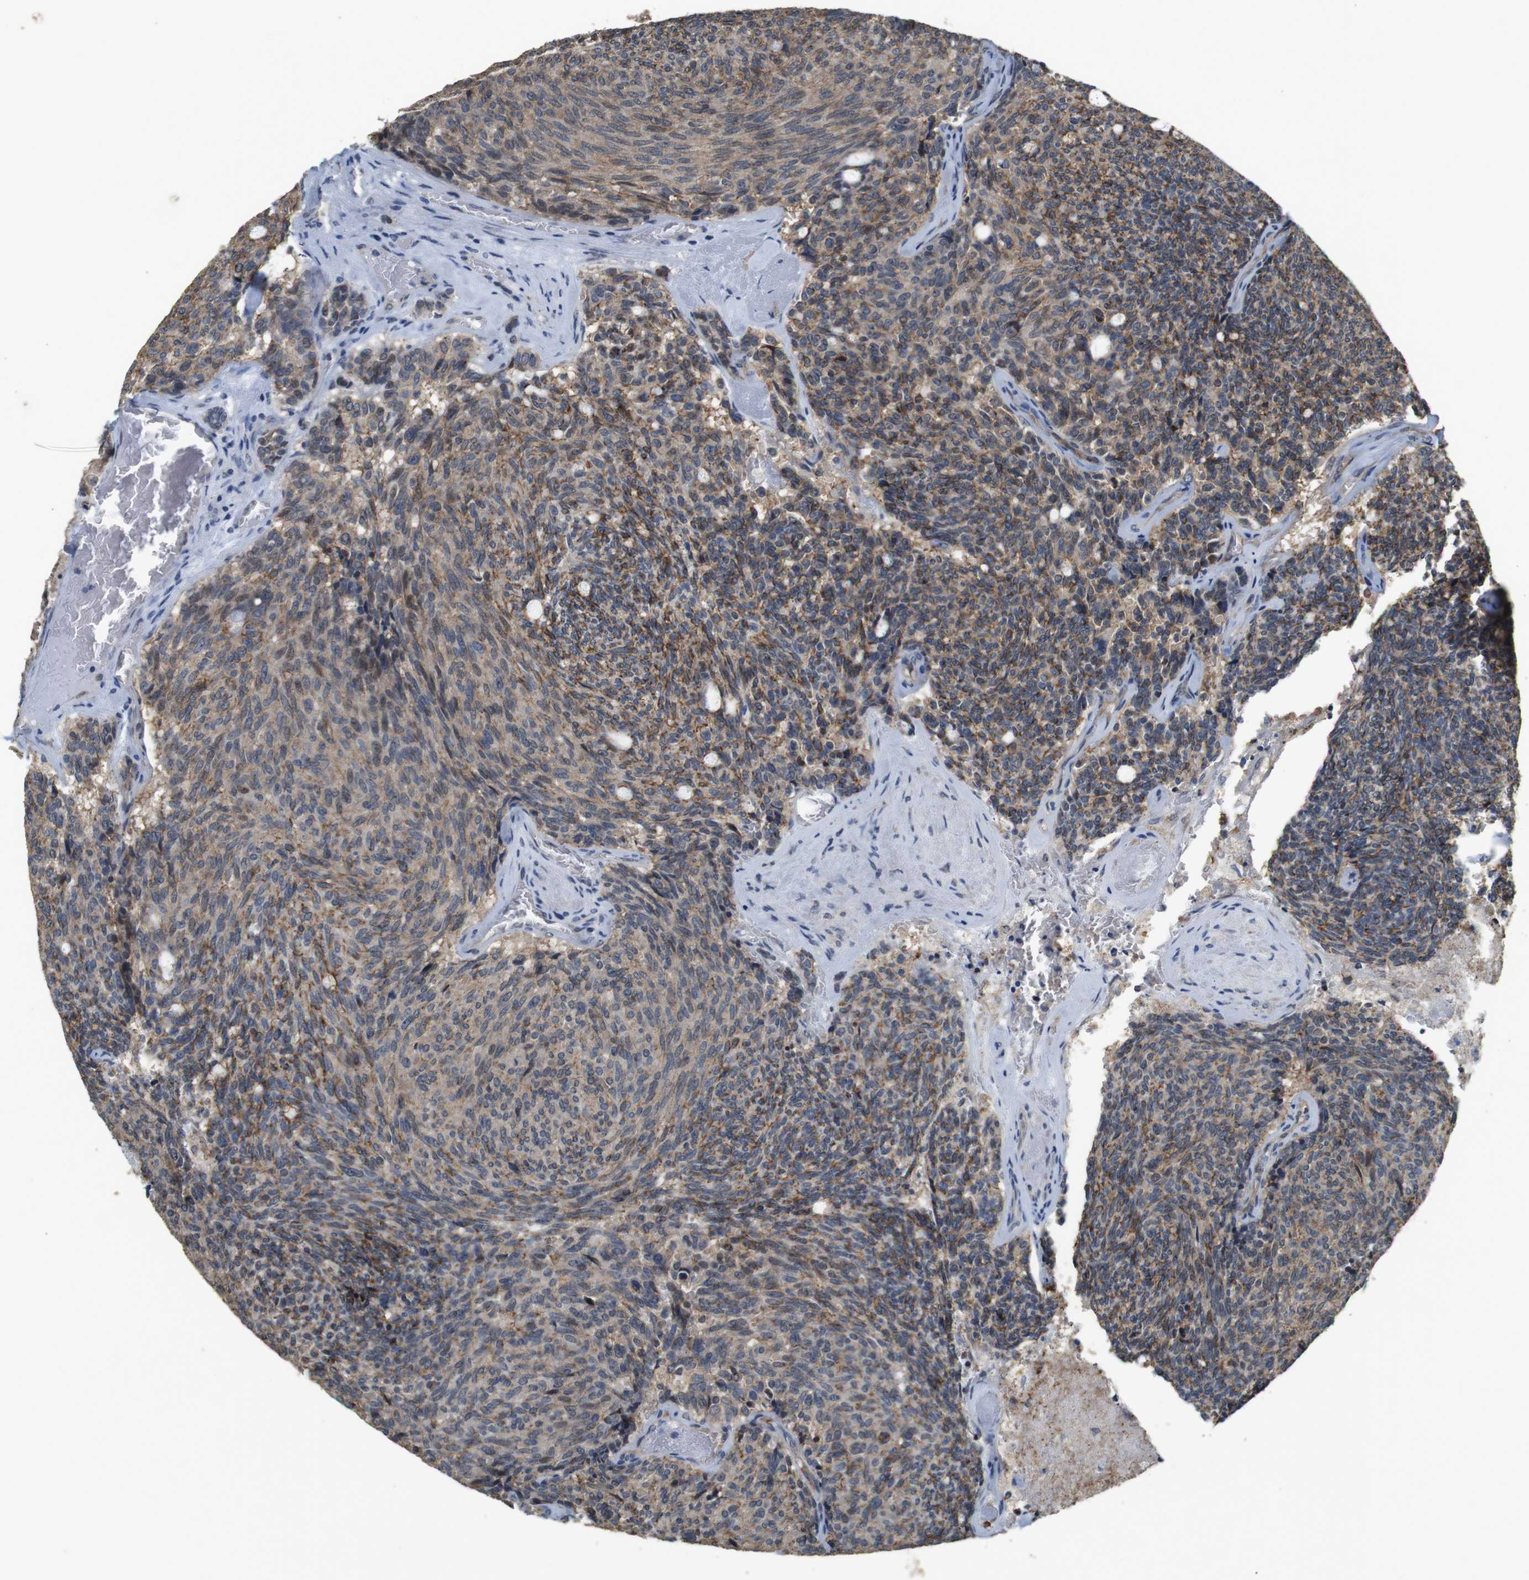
{"staining": {"intensity": "moderate", "quantity": ">75%", "location": "cytoplasmic/membranous"}, "tissue": "carcinoid", "cell_type": "Tumor cells", "image_type": "cancer", "snomed": [{"axis": "morphology", "description": "Carcinoid, malignant, NOS"}, {"axis": "topography", "description": "Pancreas"}], "caption": "Immunohistochemistry histopathology image of neoplastic tissue: carcinoid (malignant) stained using immunohistochemistry shows medium levels of moderate protein expression localized specifically in the cytoplasmic/membranous of tumor cells, appearing as a cytoplasmic/membranous brown color.", "gene": "CLDN7", "patient": {"sex": "female", "age": 54}}